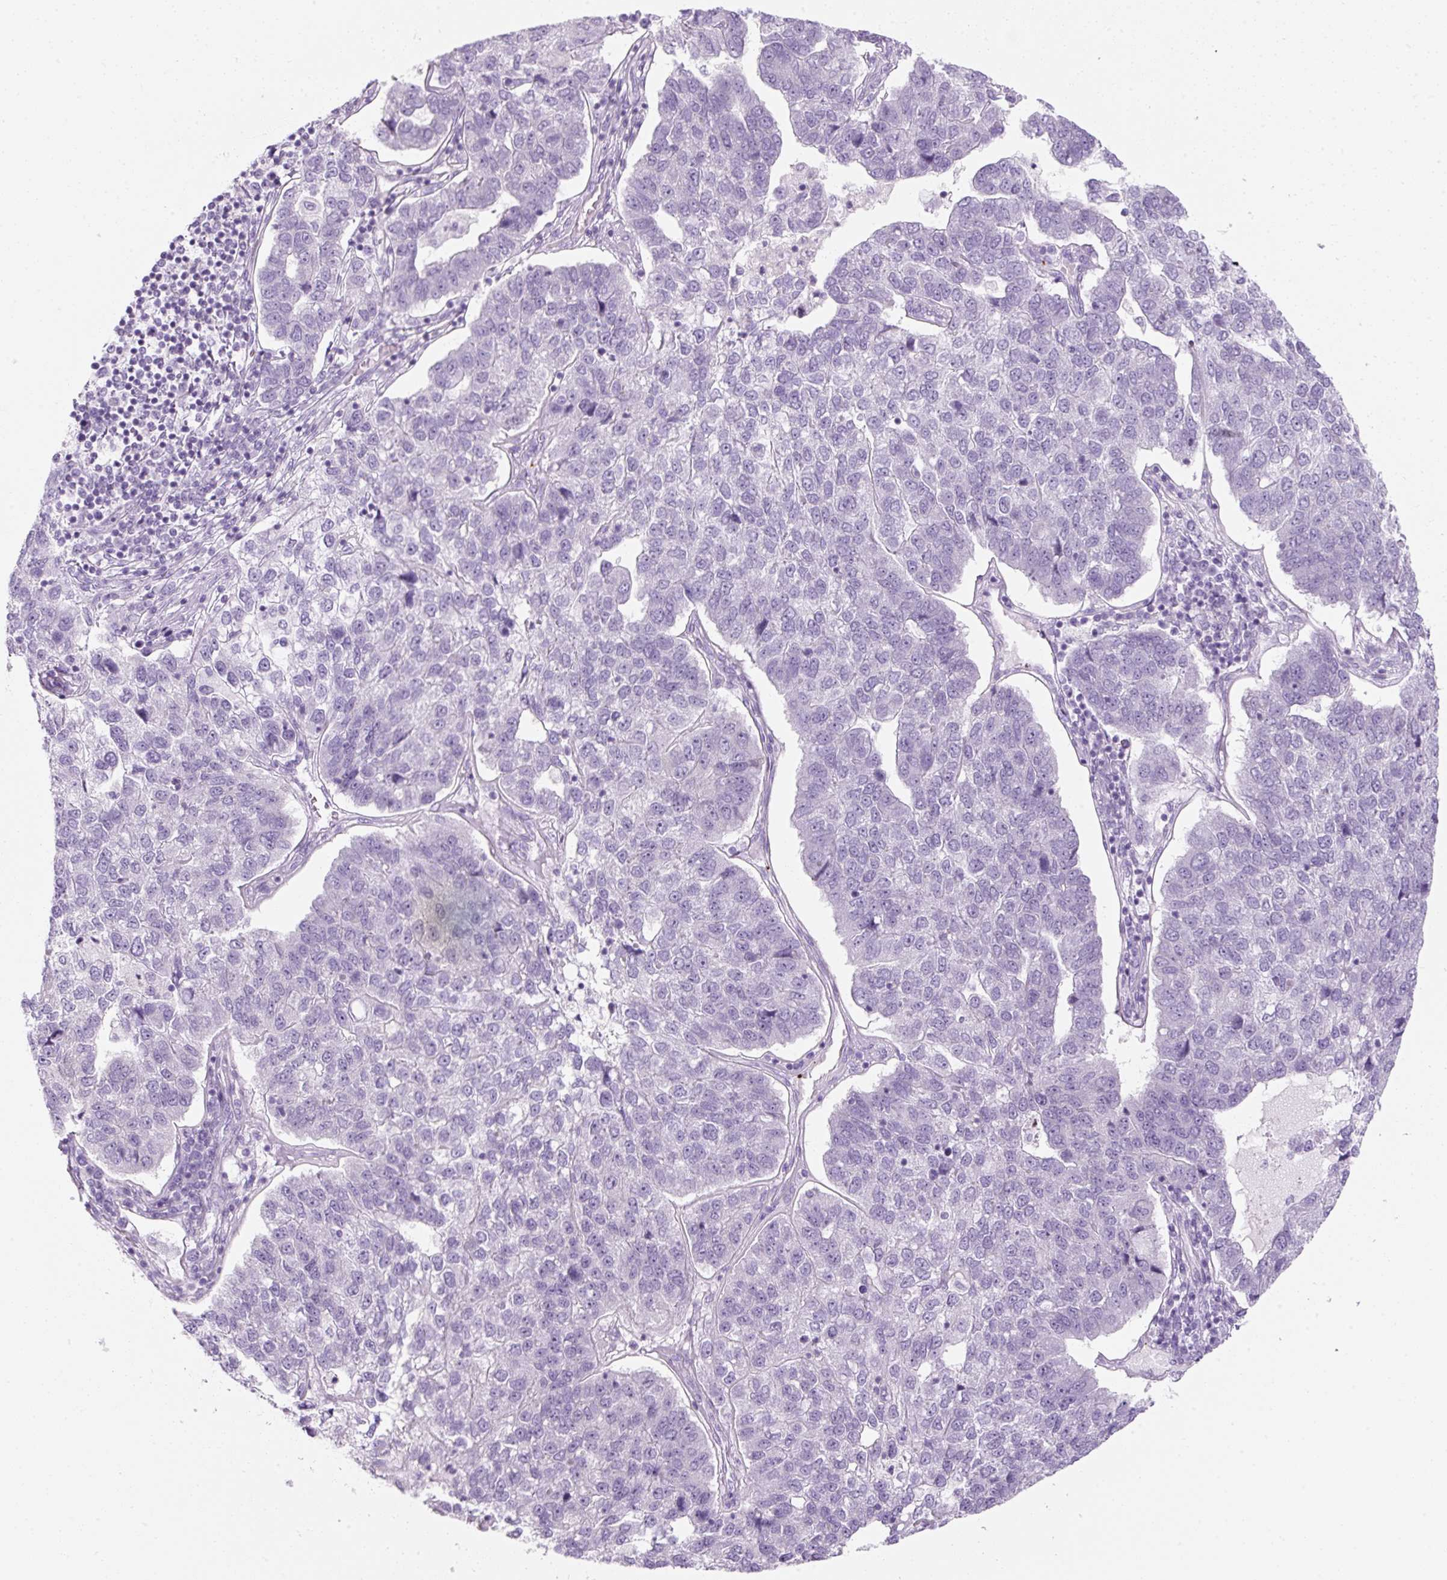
{"staining": {"intensity": "negative", "quantity": "none", "location": "none"}, "tissue": "pancreatic cancer", "cell_type": "Tumor cells", "image_type": "cancer", "snomed": [{"axis": "morphology", "description": "Adenocarcinoma, NOS"}, {"axis": "topography", "description": "Pancreas"}], "caption": "The micrograph exhibits no significant staining in tumor cells of pancreatic adenocarcinoma. (DAB immunohistochemistry (IHC), high magnification).", "gene": "PF4V1", "patient": {"sex": "female", "age": 61}}